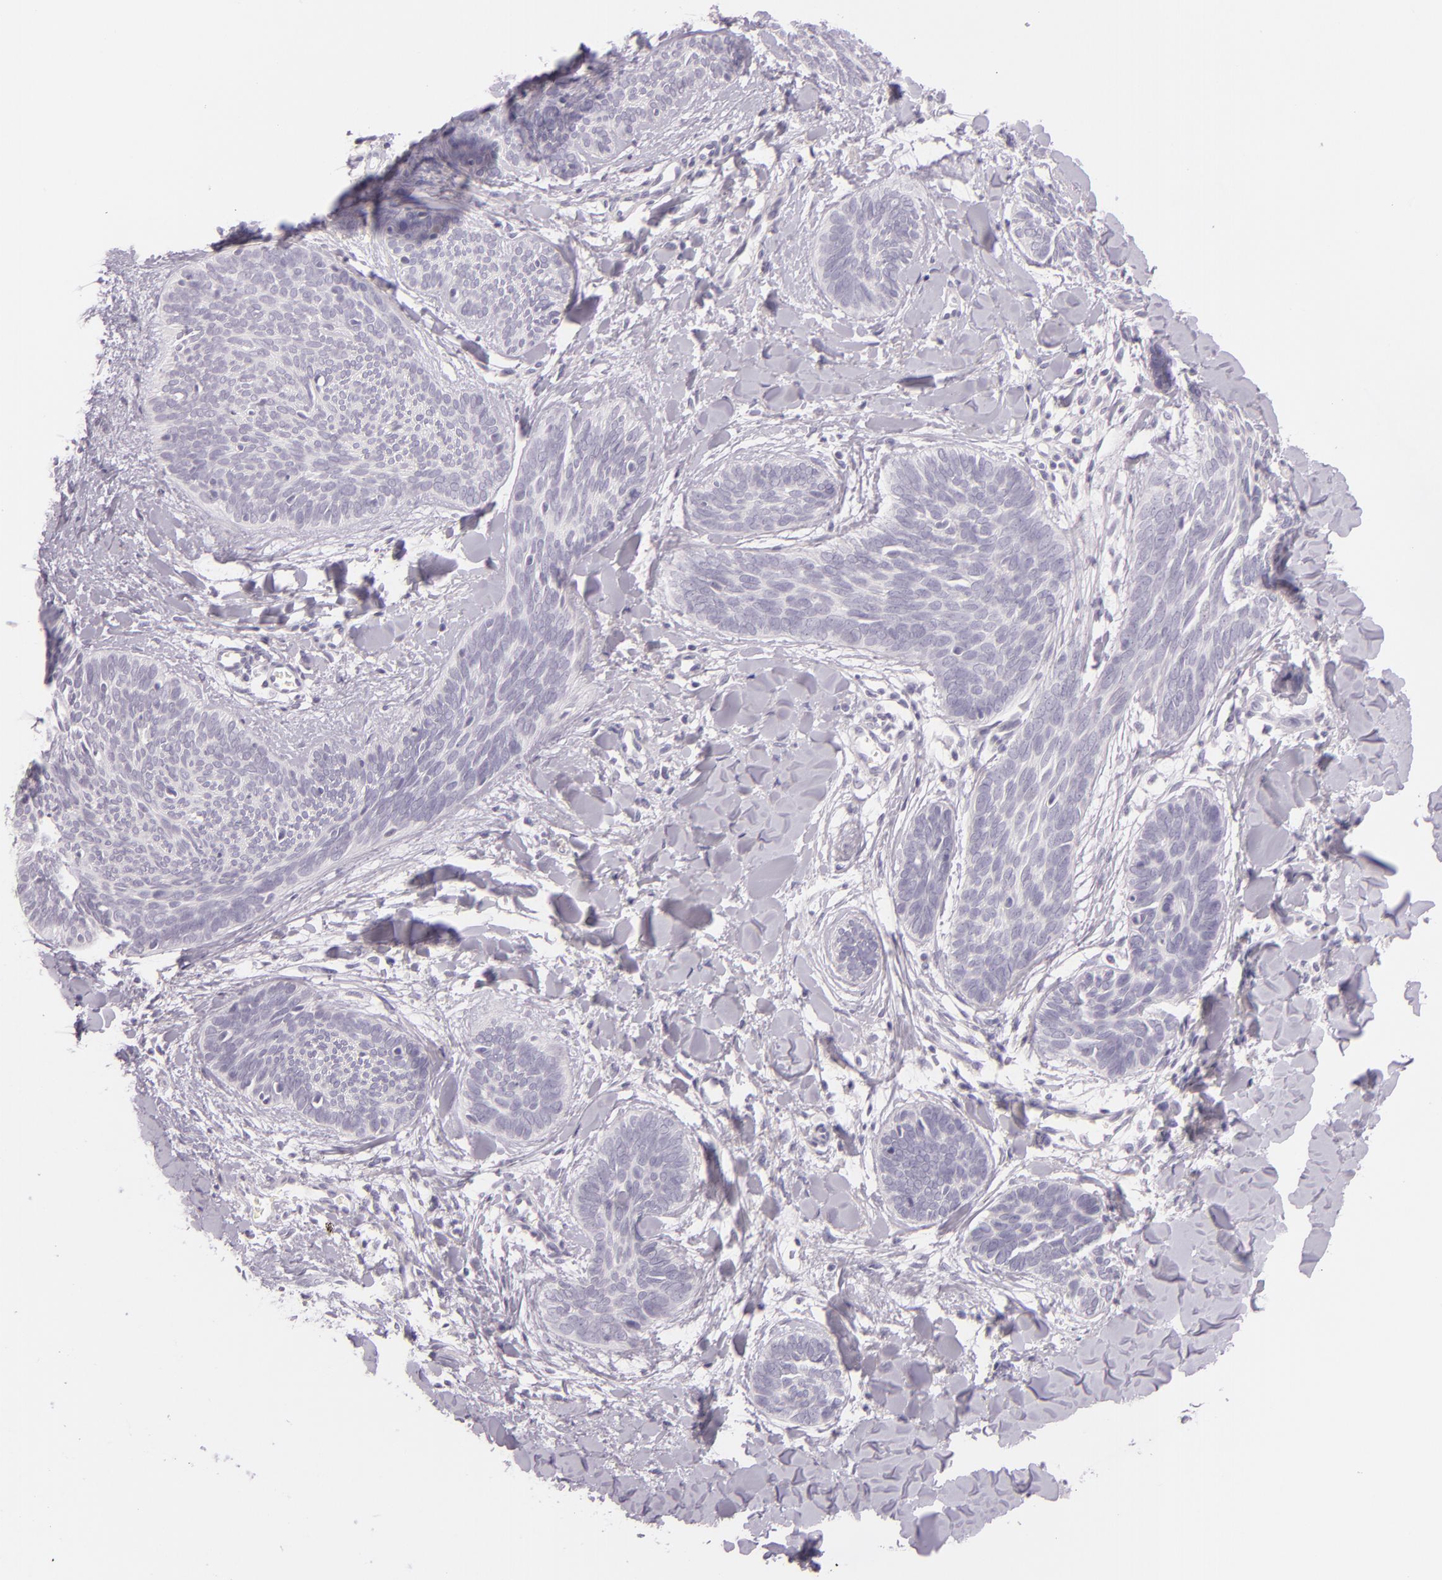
{"staining": {"intensity": "negative", "quantity": "none", "location": "none"}, "tissue": "skin cancer", "cell_type": "Tumor cells", "image_type": "cancer", "snomed": [{"axis": "morphology", "description": "Basal cell carcinoma"}, {"axis": "topography", "description": "Skin"}], "caption": "Immunohistochemistry (IHC) histopathology image of neoplastic tissue: skin cancer (basal cell carcinoma) stained with DAB (3,3'-diaminobenzidine) displays no significant protein positivity in tumor cells.", "gene": "CBS", "patient": {"sex": "female", "age": 81}}